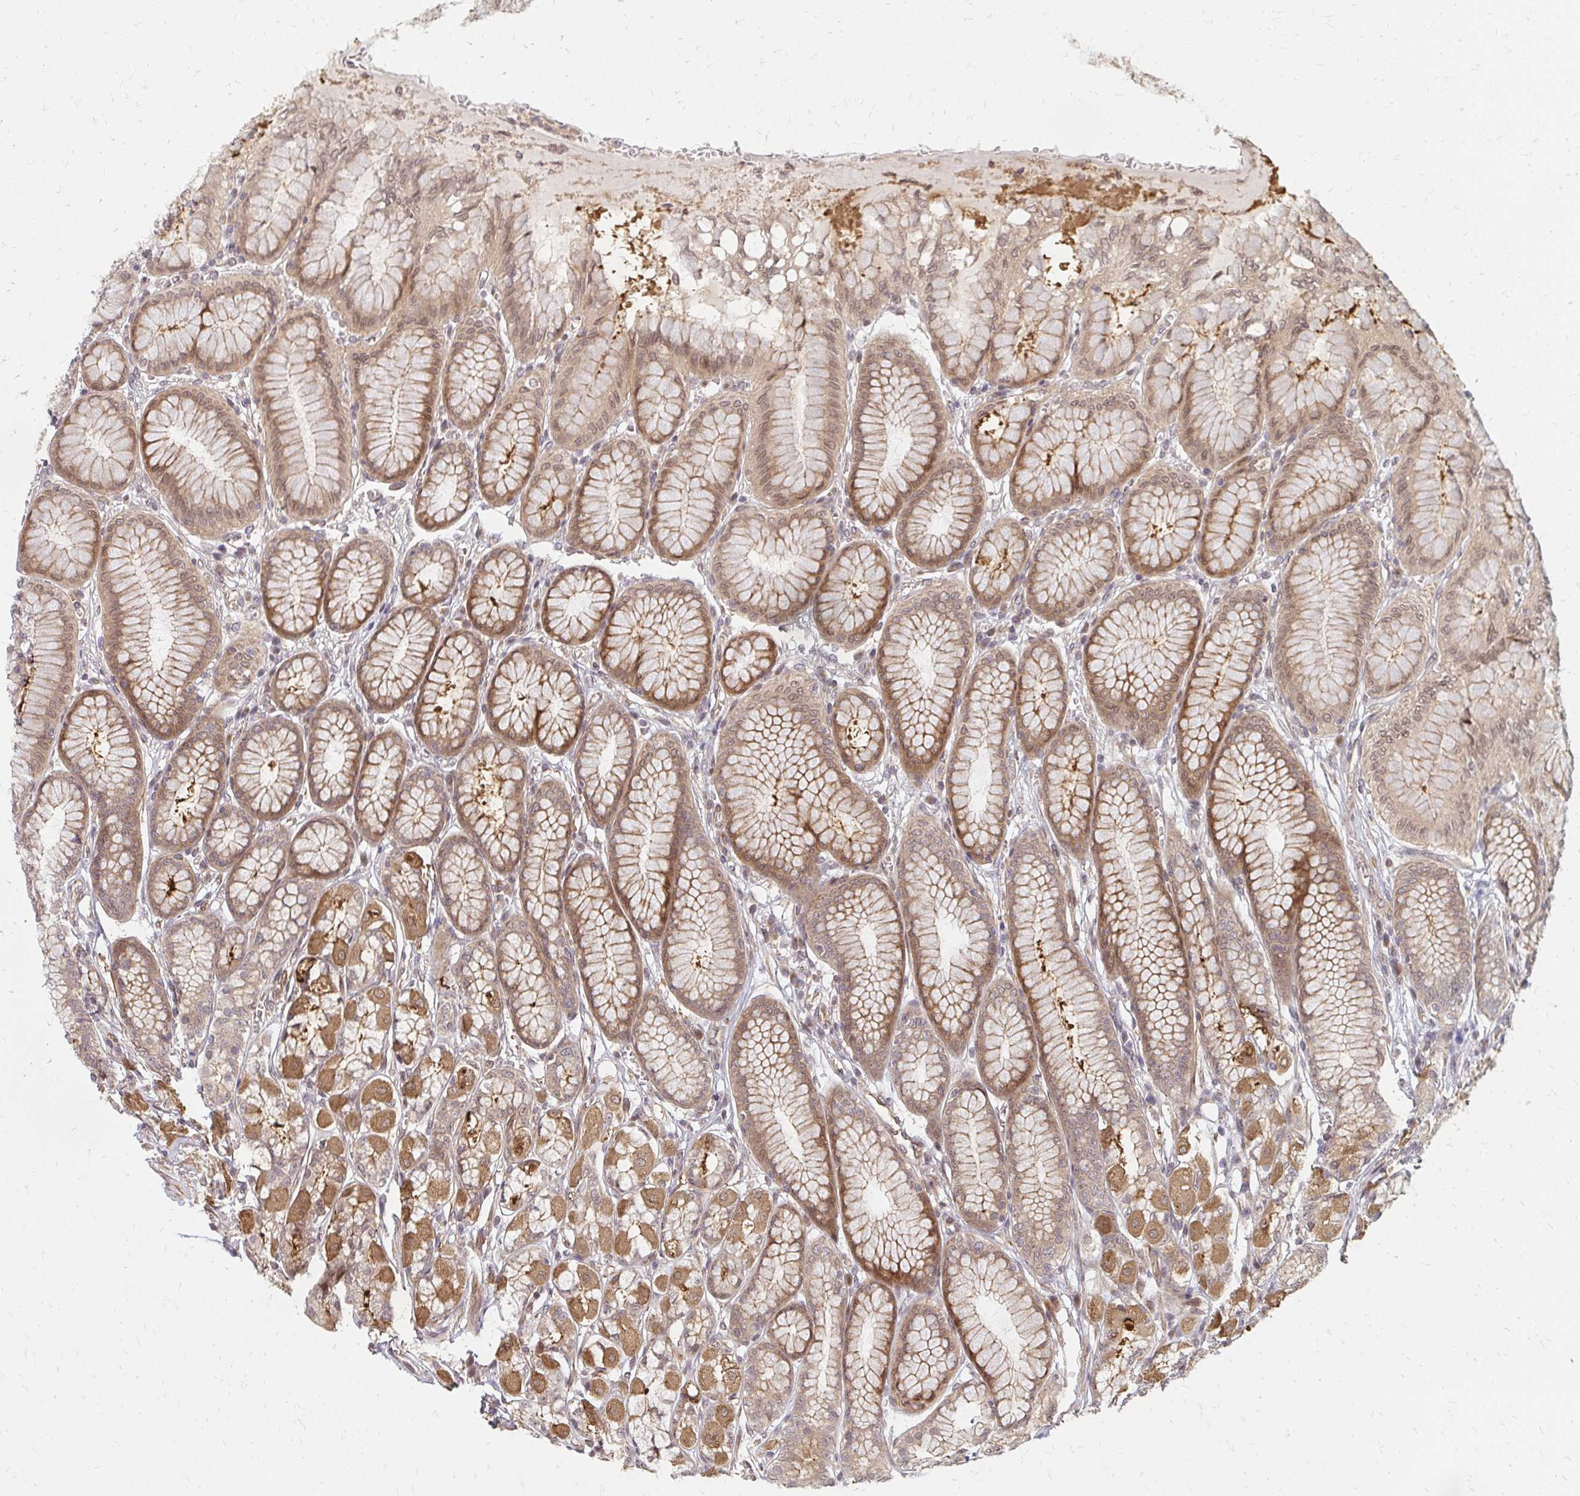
{"staining": {"intensity": "moderate", "quantity": ">75%", "location": "cytoplasmic/membranous,nuclear"}, "tissue": "stomach", "cell_type": "Glandular cells", "image_type": "normal", "snomed": [{"axis": "morphology", "description": "Normal tissue, NOS"}, {"axis": "topography", "description": "Stomach"}, {"axis": "topography", "description": "Stomach, lower"}], "caption": "Stomach stained for a protein demonstrates moderate cytoplasmic/membranous,nuclear positivity in glandular cells. Using DAB (3,3'-diaminobenzidine) (brown) and hematoxylin (blue) stains, captured at high magnification using brightfield microscopy.", "gene": "ZNF285", "patient": {"sex": "male", "age": 76}}